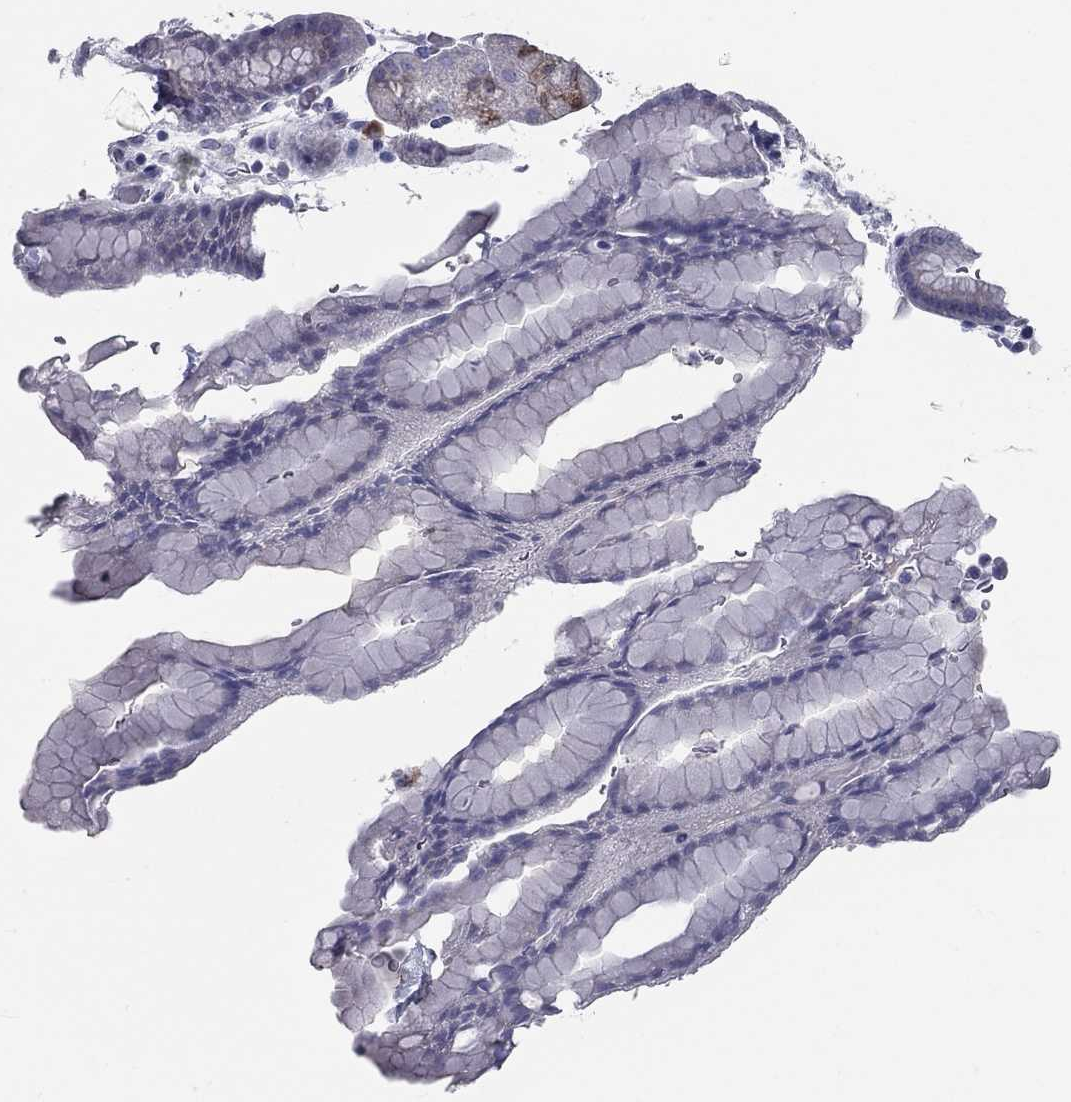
{"staining": {"intensity": "moderate", "quantity": "<25%", "location": "cytoplasmic/membranous"}, "tissue": "stomach", "cell_type": "Glandular cells", "image_type": "normal", "snomed": [{"axis": "morphology", "description": "Normal tissue, NOS"}, {"axis": "topography", "description": "Stomach, upper"}, {"axis": "topography", "description": "Stomach"}, {"axis": "topography", "description": "Stomach, lower"}], "caption": "Immunohistochemical staining of benign human stomach demonstrates low levels of moderate cytoplasmic/membranous staining in approximately <25% of glandular cells.", "gene": "TAC1", "patient": {"sex": "male", "age": 62}}